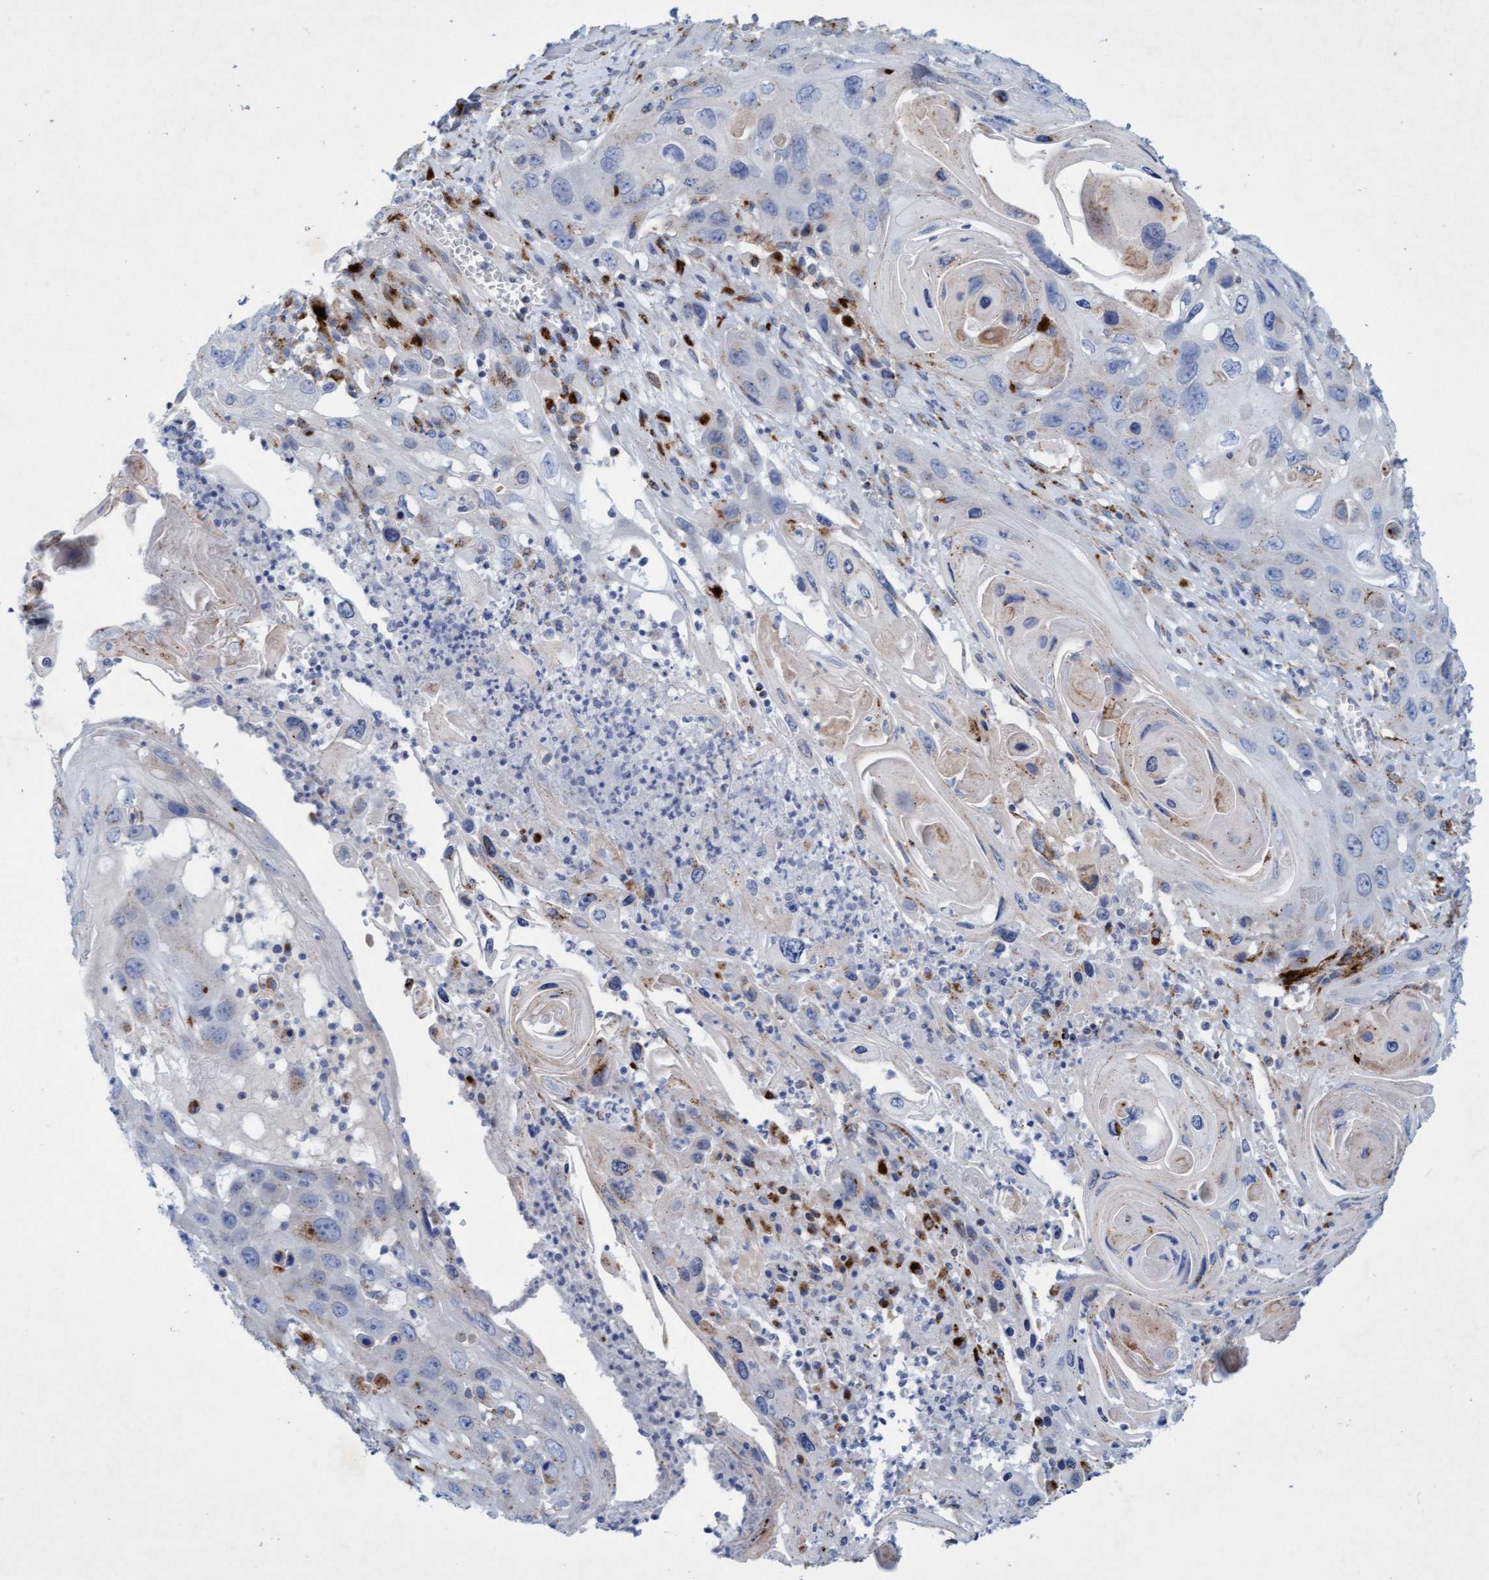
{"staining": {"intensity": "moderate", "quantity": "<25%", "location": "cytoplasmic/membranous"}, "tissue": "skin cancer", "cell_type": "Tumor cells", "image_type": "cancer", "snomed": [{"axis": "morphology", "description": "Squamous cell carcinoma, NOS"}, {"axis": "topography", "description": "Skin"}], "caption": "DAB immunohistochemical staining of human skin cancer (squamous cell carcinoma) reveals moderate cytoplasmic/membranous protein staining in approximately <25% of tumor cells. (DAB = brown stain, brightfield microscopy at high magnification).", "gene": "SGSH", "patient": {"sex": "male", "age": 55}}